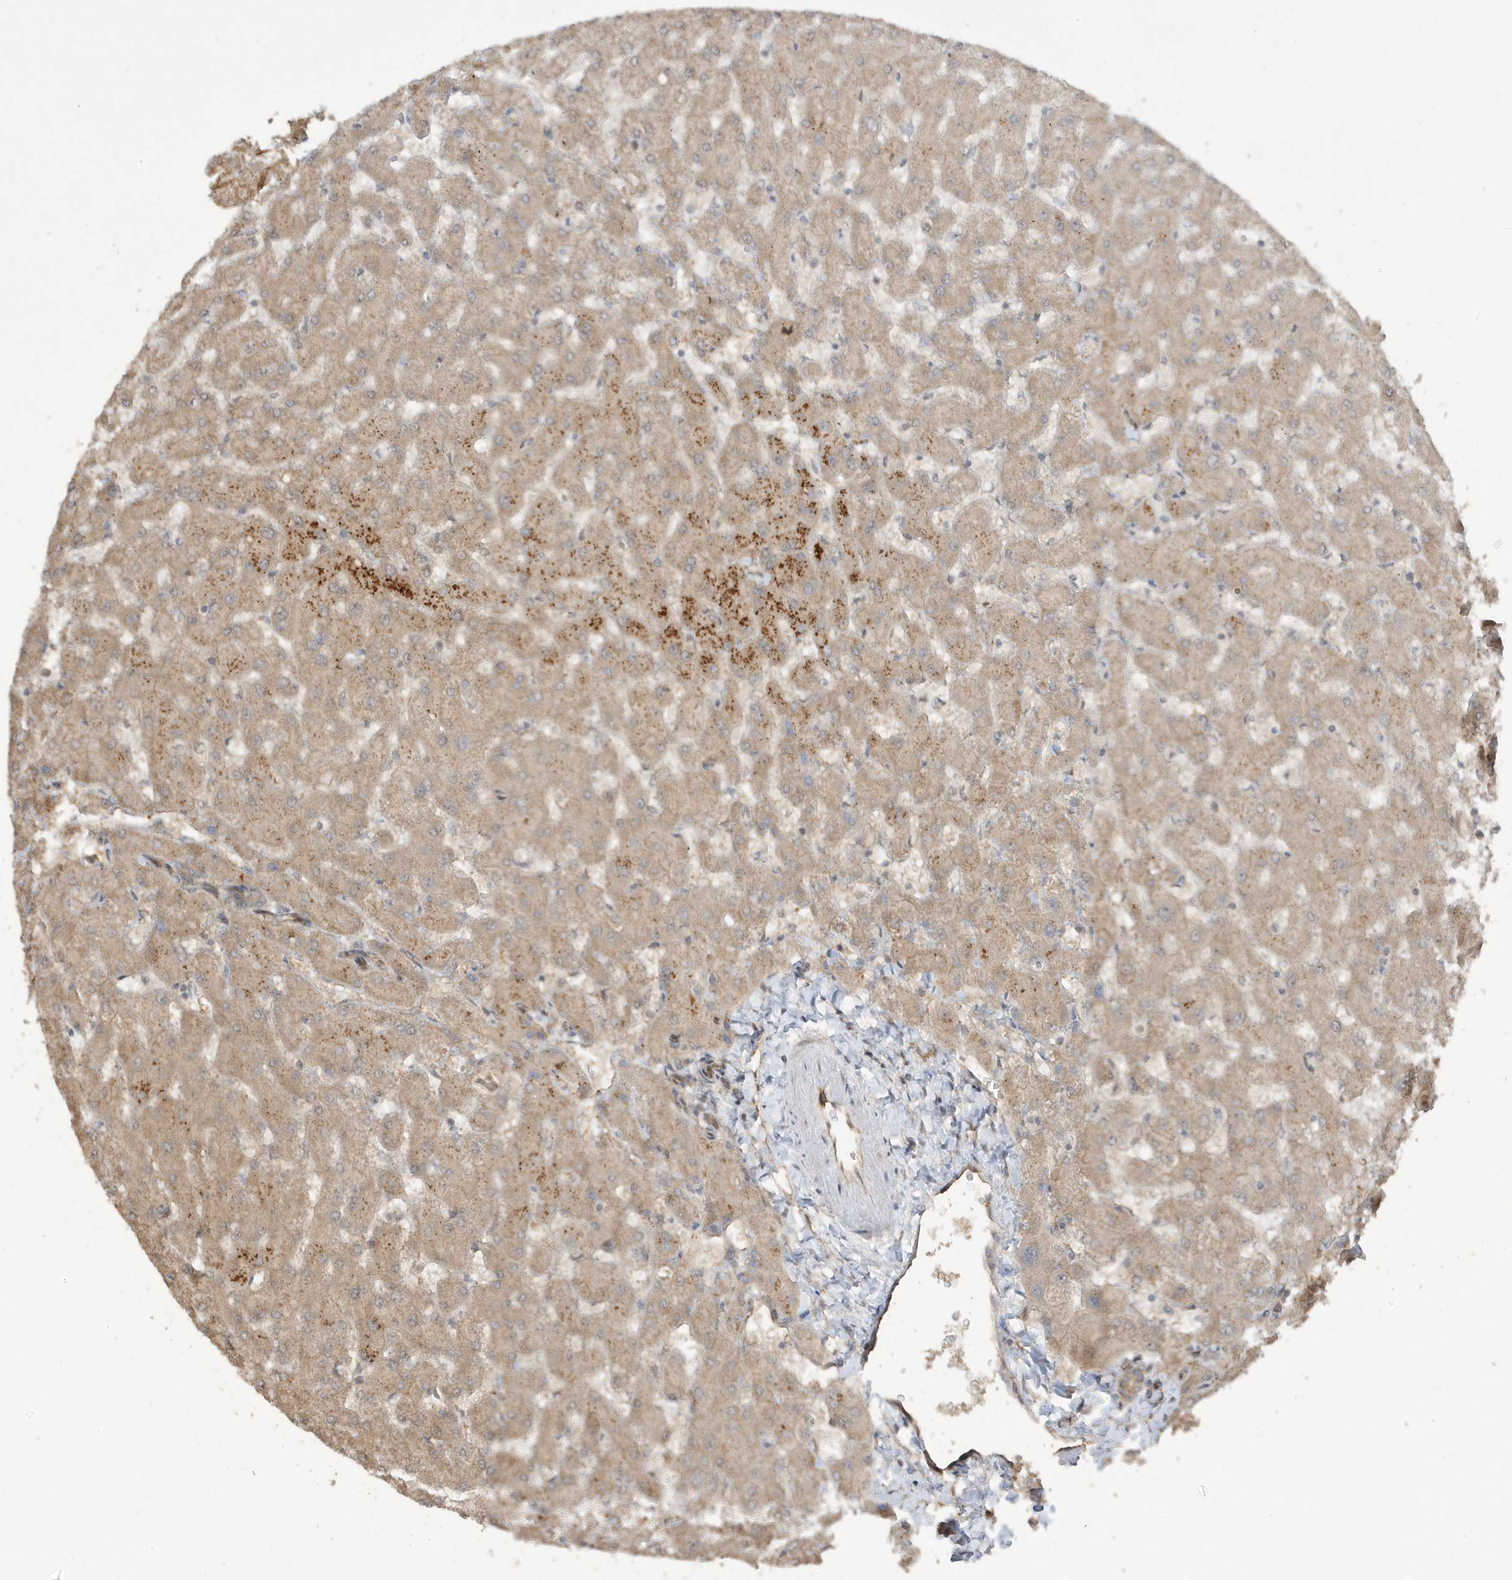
{"staining": {"intensity": "weak", "quantity": ">75%", "location": "cytoplasmic/membranous"}, "tissue": "liver", "cell_type": "Cholangiocytes", "image_type": "normal", "snomed": [{"axis": "morphology", "description": "Normal tissue, NOS"}, {"axis": "topography", "description": "Liver"}], "caption": "Weak cytoplasmic/membranous expression is identified in about >75% of cholangiocytes in benign liver.", "gene": "DNAJC12", "patient": {"sex": "female", "age": 63}}